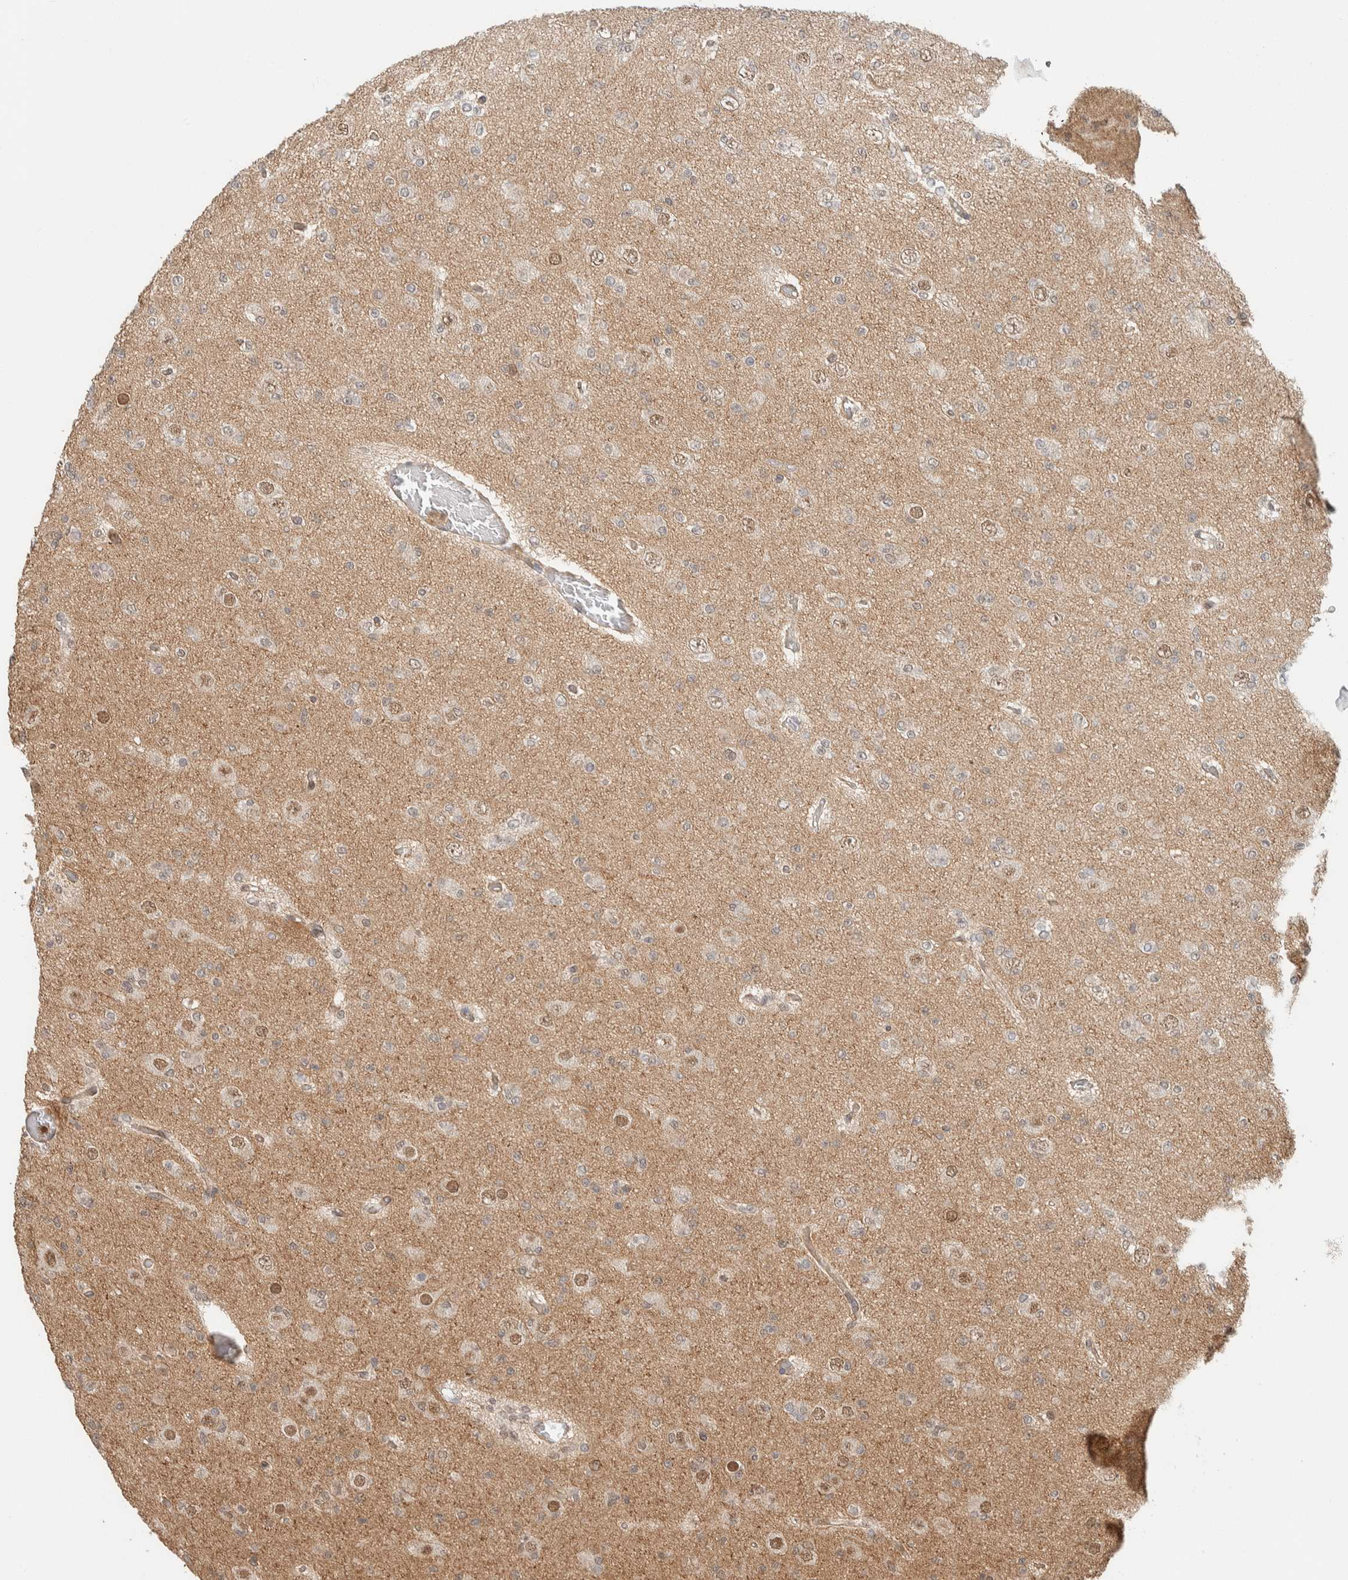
{"staining": {"intensity": "moderate", "quantity": "<25%", "location": "cytoplasmic/membranous,nuclear"}, "tissue": "glioma", "cell_type": "Tumor cells", "image_type": "cancer", "snomed": [{"axis": "morphology", "description": "Glioma, malignant, Low grade"}, {"axis": "topography", "description": "Brain"}], "caption": "Protein expression analysis of human glioma reveals moderate cytoplasmic/membranous and nuclear expression in about <25% of tumor cells. (DAB (3,3'-diaminobenzidine) IHC with brightfield microscopy, high magnification).", "gene": "ZBTB2", "patient": {"sex": "female", "age": 22}}